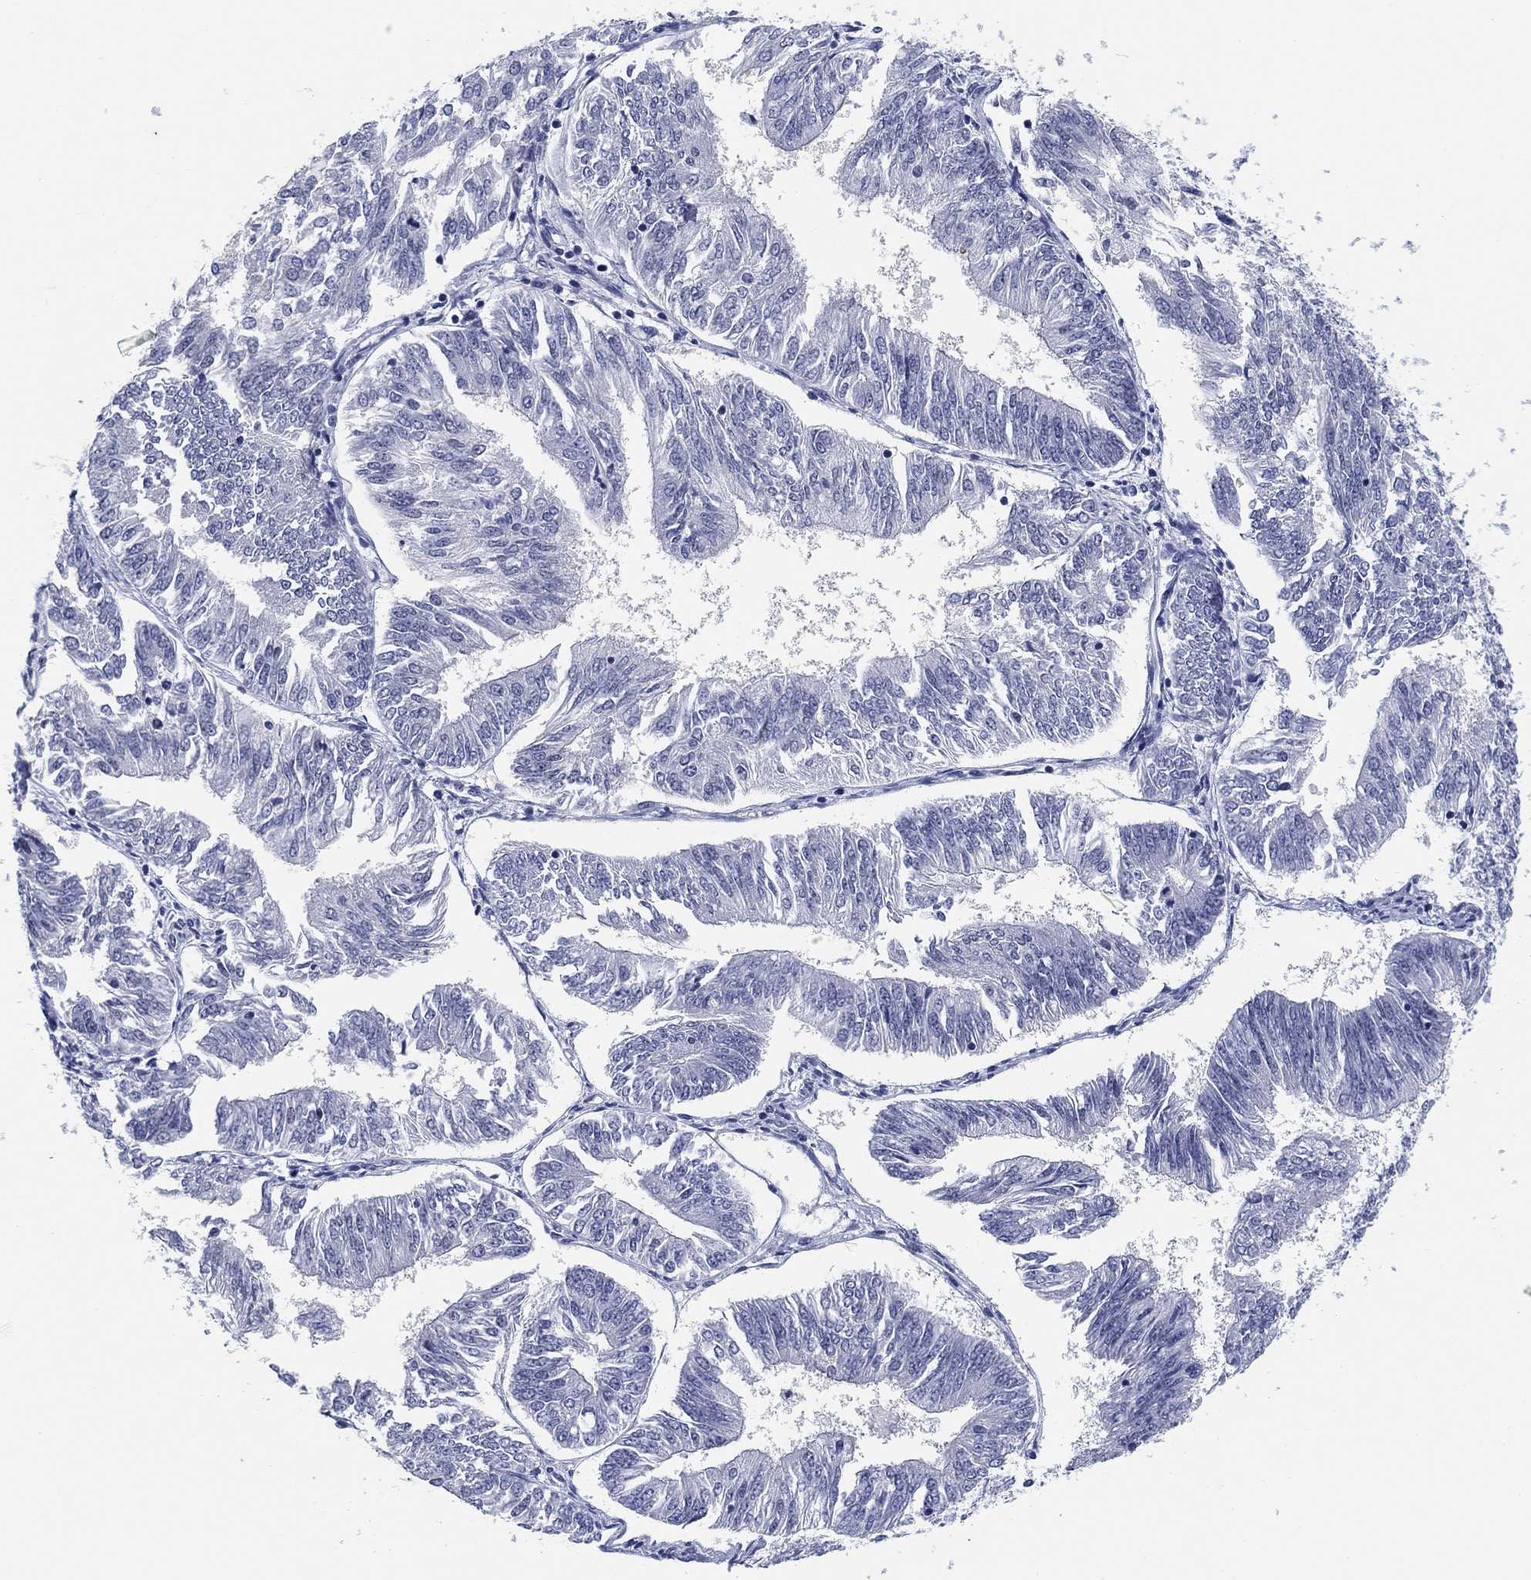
{"staining": {"intensity": "negative", "quantity": "none", "location": "none"}, "tissue": "endometrial cancer", "cell_type": "Tumor cells", "image_type": "cancer", "snomed": [{"axis": "morphology", "description": "Adenocarcinoma, NOS"}, {"axis": "topography", "description": "Endometrium"}], "caption": "The image reveals no staining of tumor cells in adenocarcinoma (endometrial).", "gene": "CLUL1", "patient": {"sex": "female", "age": 58}}